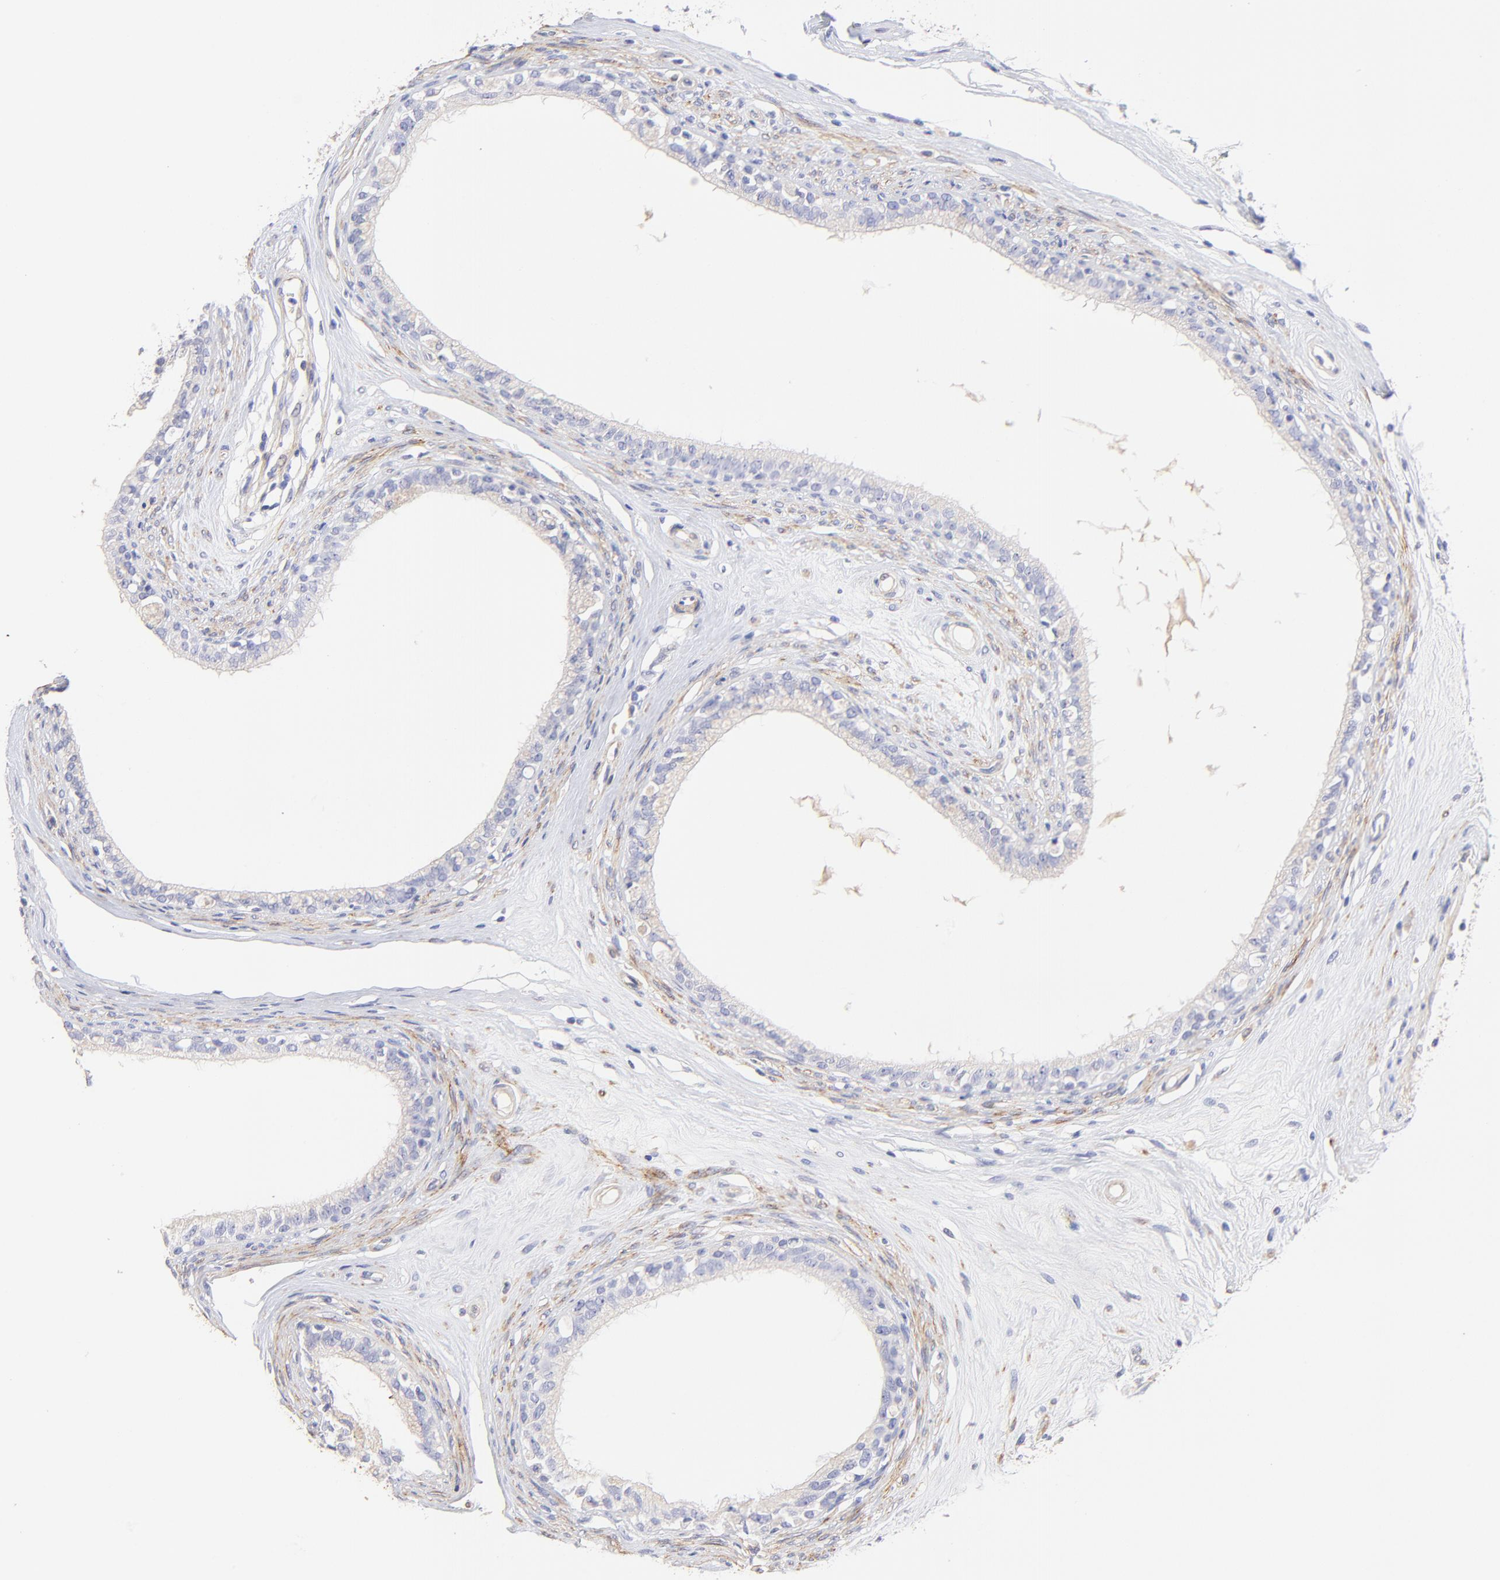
{"staining": {"intensity": "negative", "quantity": "none", "location": "none"}, "tissue": "epididymis", "cell_type": "Glandular cells", "image_type": "normal", "snomed": [{"axis": "morphology", "description": "Normal tissue, NOS"}, {"axis": "morphology", "description": "Inflammation, NOS"}, {"axis": "topography", "description": "Epididymis"}], "caption": "The immunohistochemistry histopathology image has no significant positivity in glandular cells of epididymis.", "gene": "ACTRT1", "patient": {"sex": "male", "age": 84}}